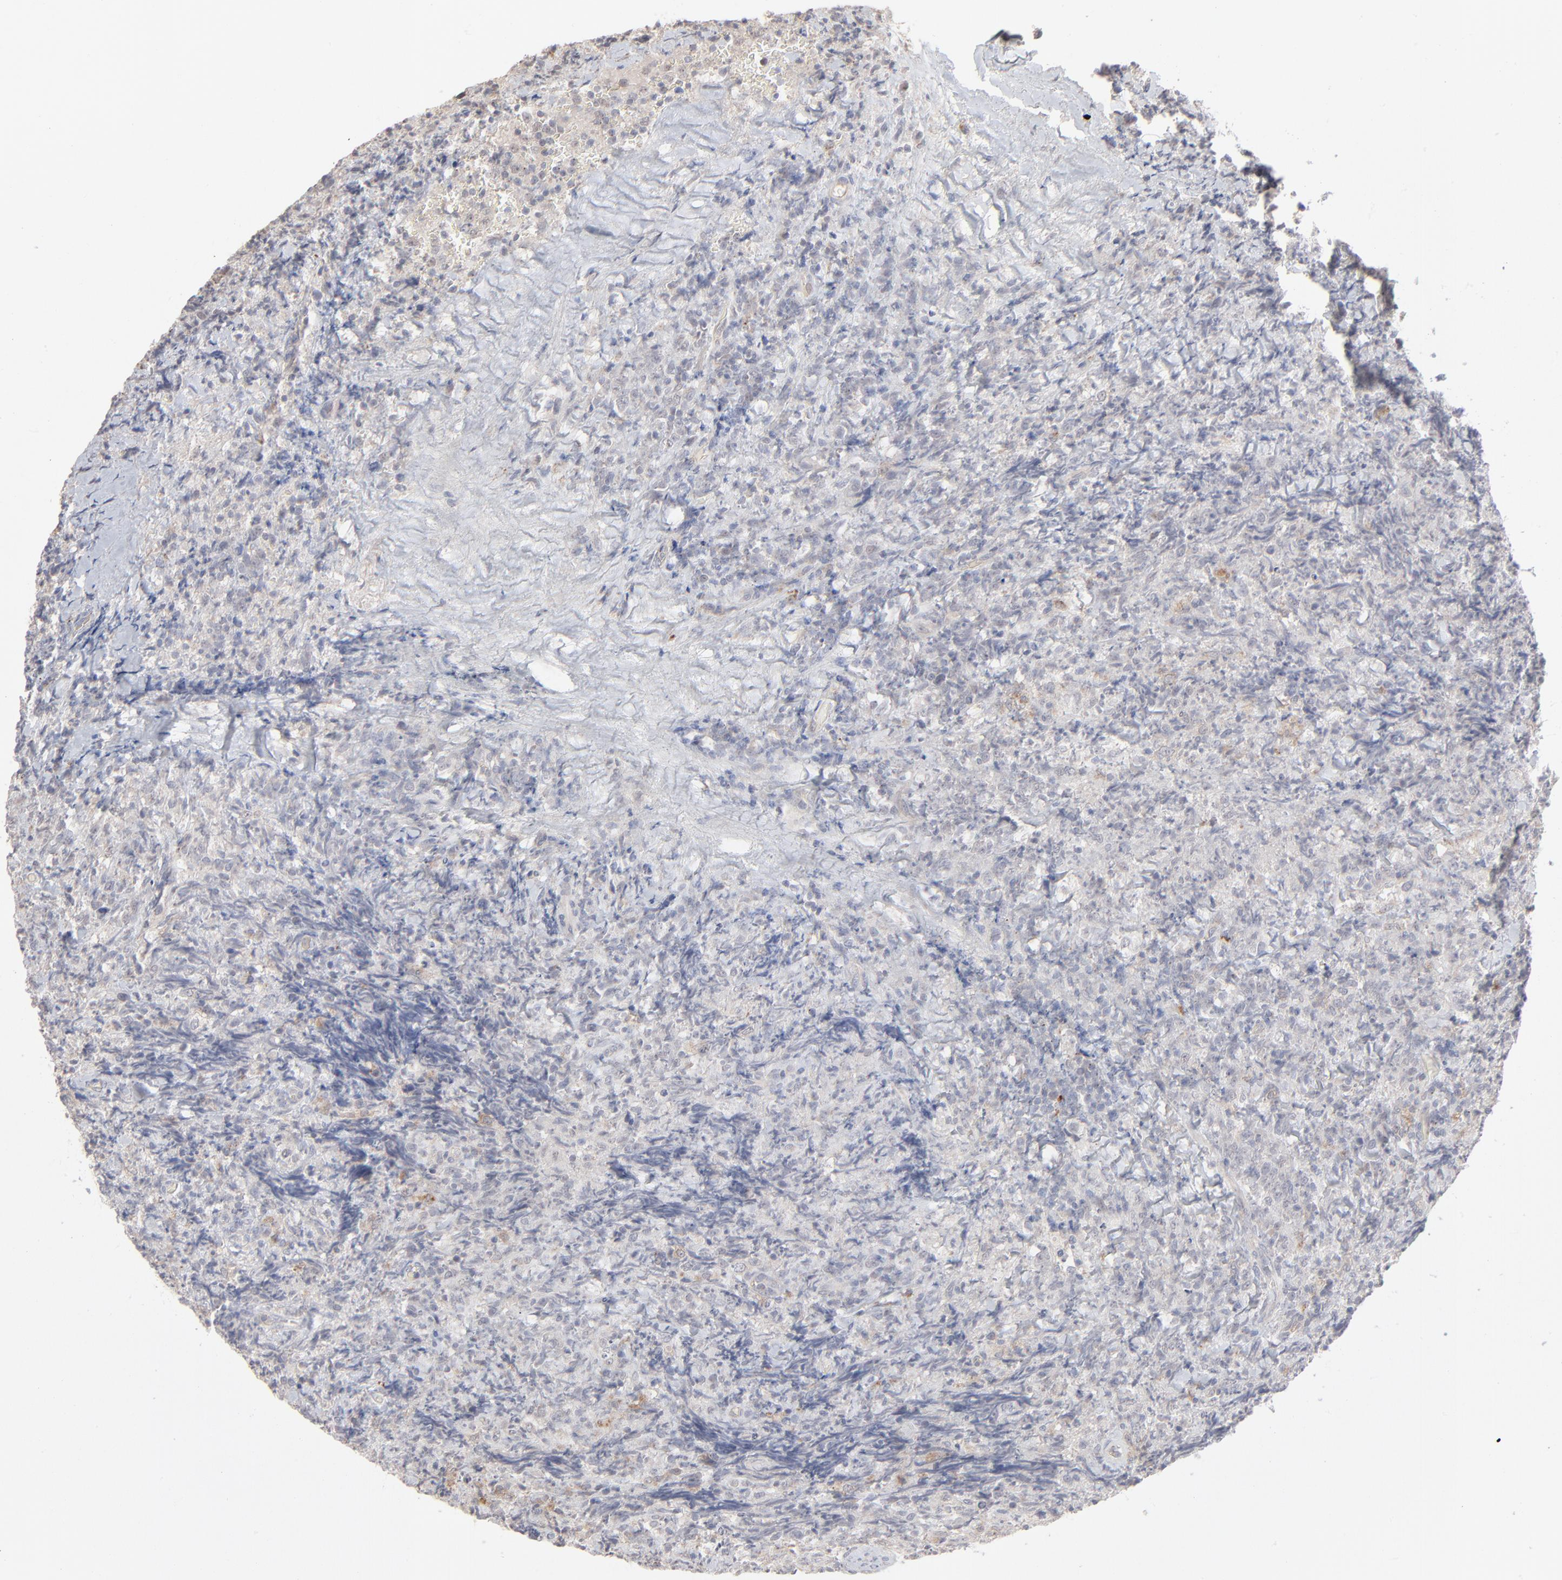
{"staining": {"intensity": "negative", "quantity": "none", "location": "none"}, "tissue": "lymphoma", "cell_type": "Tumor cells", "image_type": "cancer", "snomed": [{"axis": "morphology", "description": "Malignant lymphoma, non-Hodgkin's type, High grade"}, {"axis": "topography", "description": "Tonsil"}], "caption": "Image shows no protein staining in tumor cells of malignant lymphoma, non-Hodgkin's type (high-grade) tissue.", "gene": "POMT2", "patient": {"sex": "female", "age": 36}}